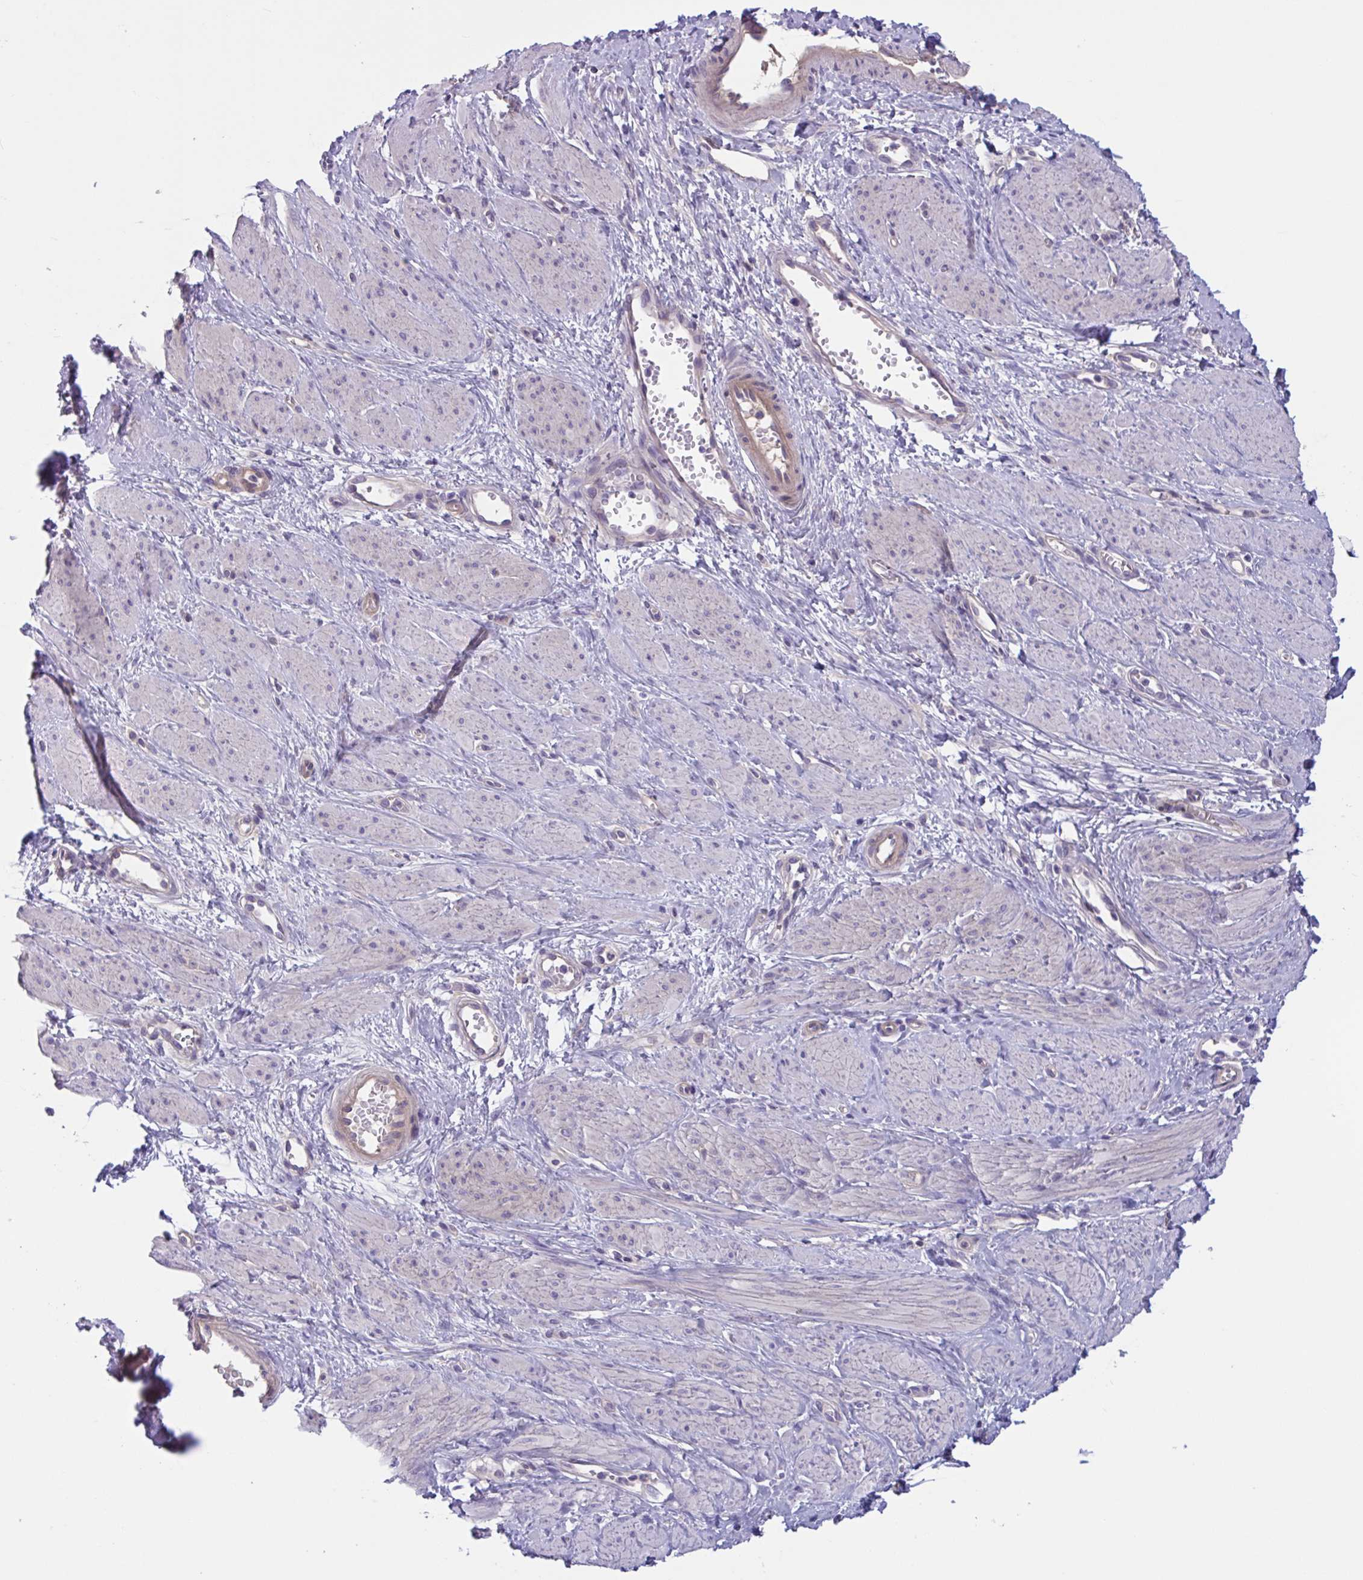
{"staining": {"intensity": "negative", "quantity": "none", "location": "none"}, "tissue": "smooth muscle", "cell_type": "Smooth muscle cells", "image_type": "normal", "snomed": [{"axis": "morphology", "description": "Normal tissue, NOS"}, {"axis": "topography", "description": "Smooth muscle"}, {"axis": "topography", "description": "Uterus"}], "caption": "High magnification brightfield microscopy of normal smooth muscle stained with DAB (brown) and counterstained with hematoxylin (blue): smooth muscle cells show no significant positivity.", "gene": "TTC7B", "patient": {"sex": "female", "age": 39}}